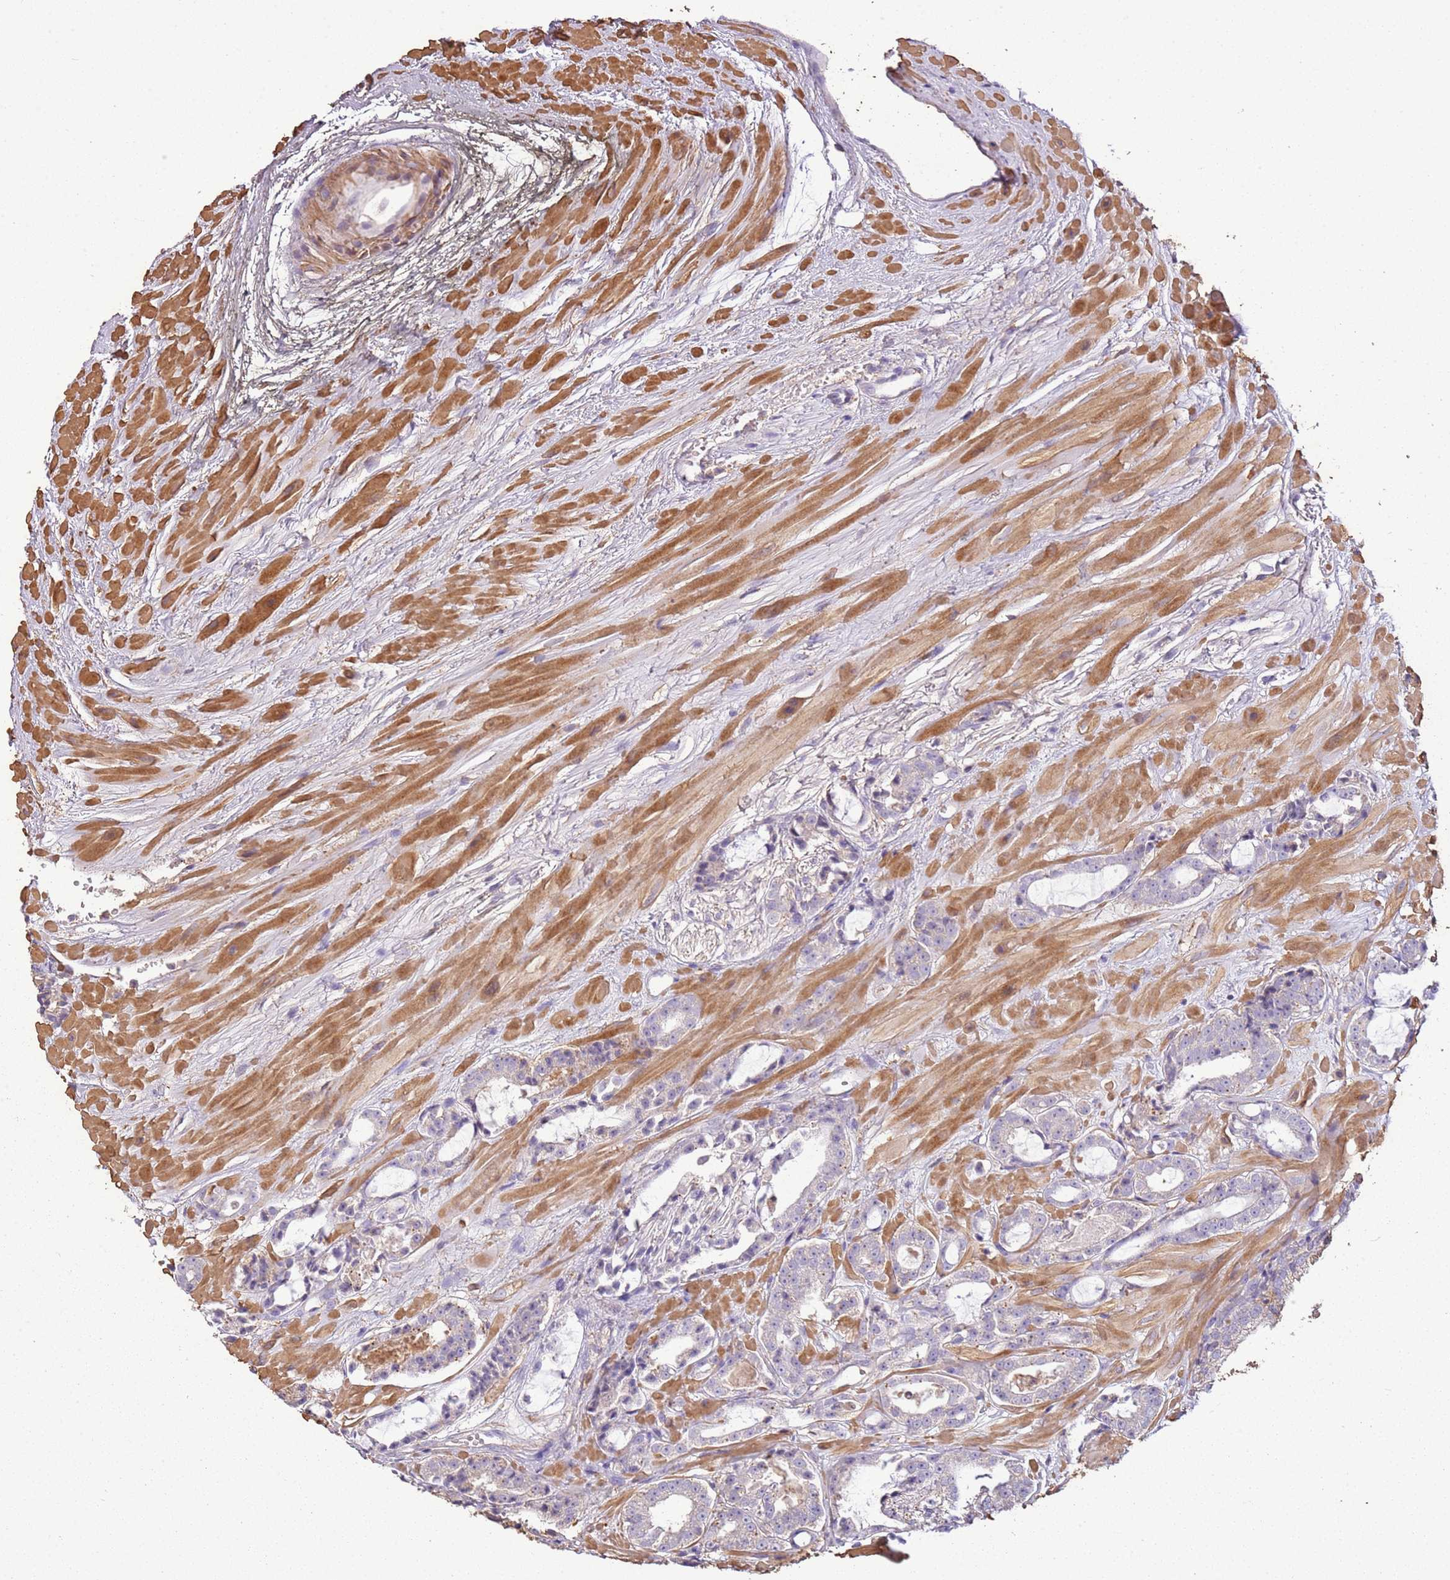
{"staining": {"intensity": "negative", "quantity": "none", "location": "none"}, "tissue": "prostate cancer", "cell_type": "Tumor cells", "image_type": "cancer", "snomed": [{"axis": "morphology", "description": "Adenocarcinoma, High grade"}, {"axis": "topography", "description": "Prostate"}], "caption": "Human high-grade adenocarcinoma (prostate) stained for a protein using IHC demonstrates no expression in tumor cells.", "gene": "ARL10", "patient": {"sex": "male", "age": 71}}